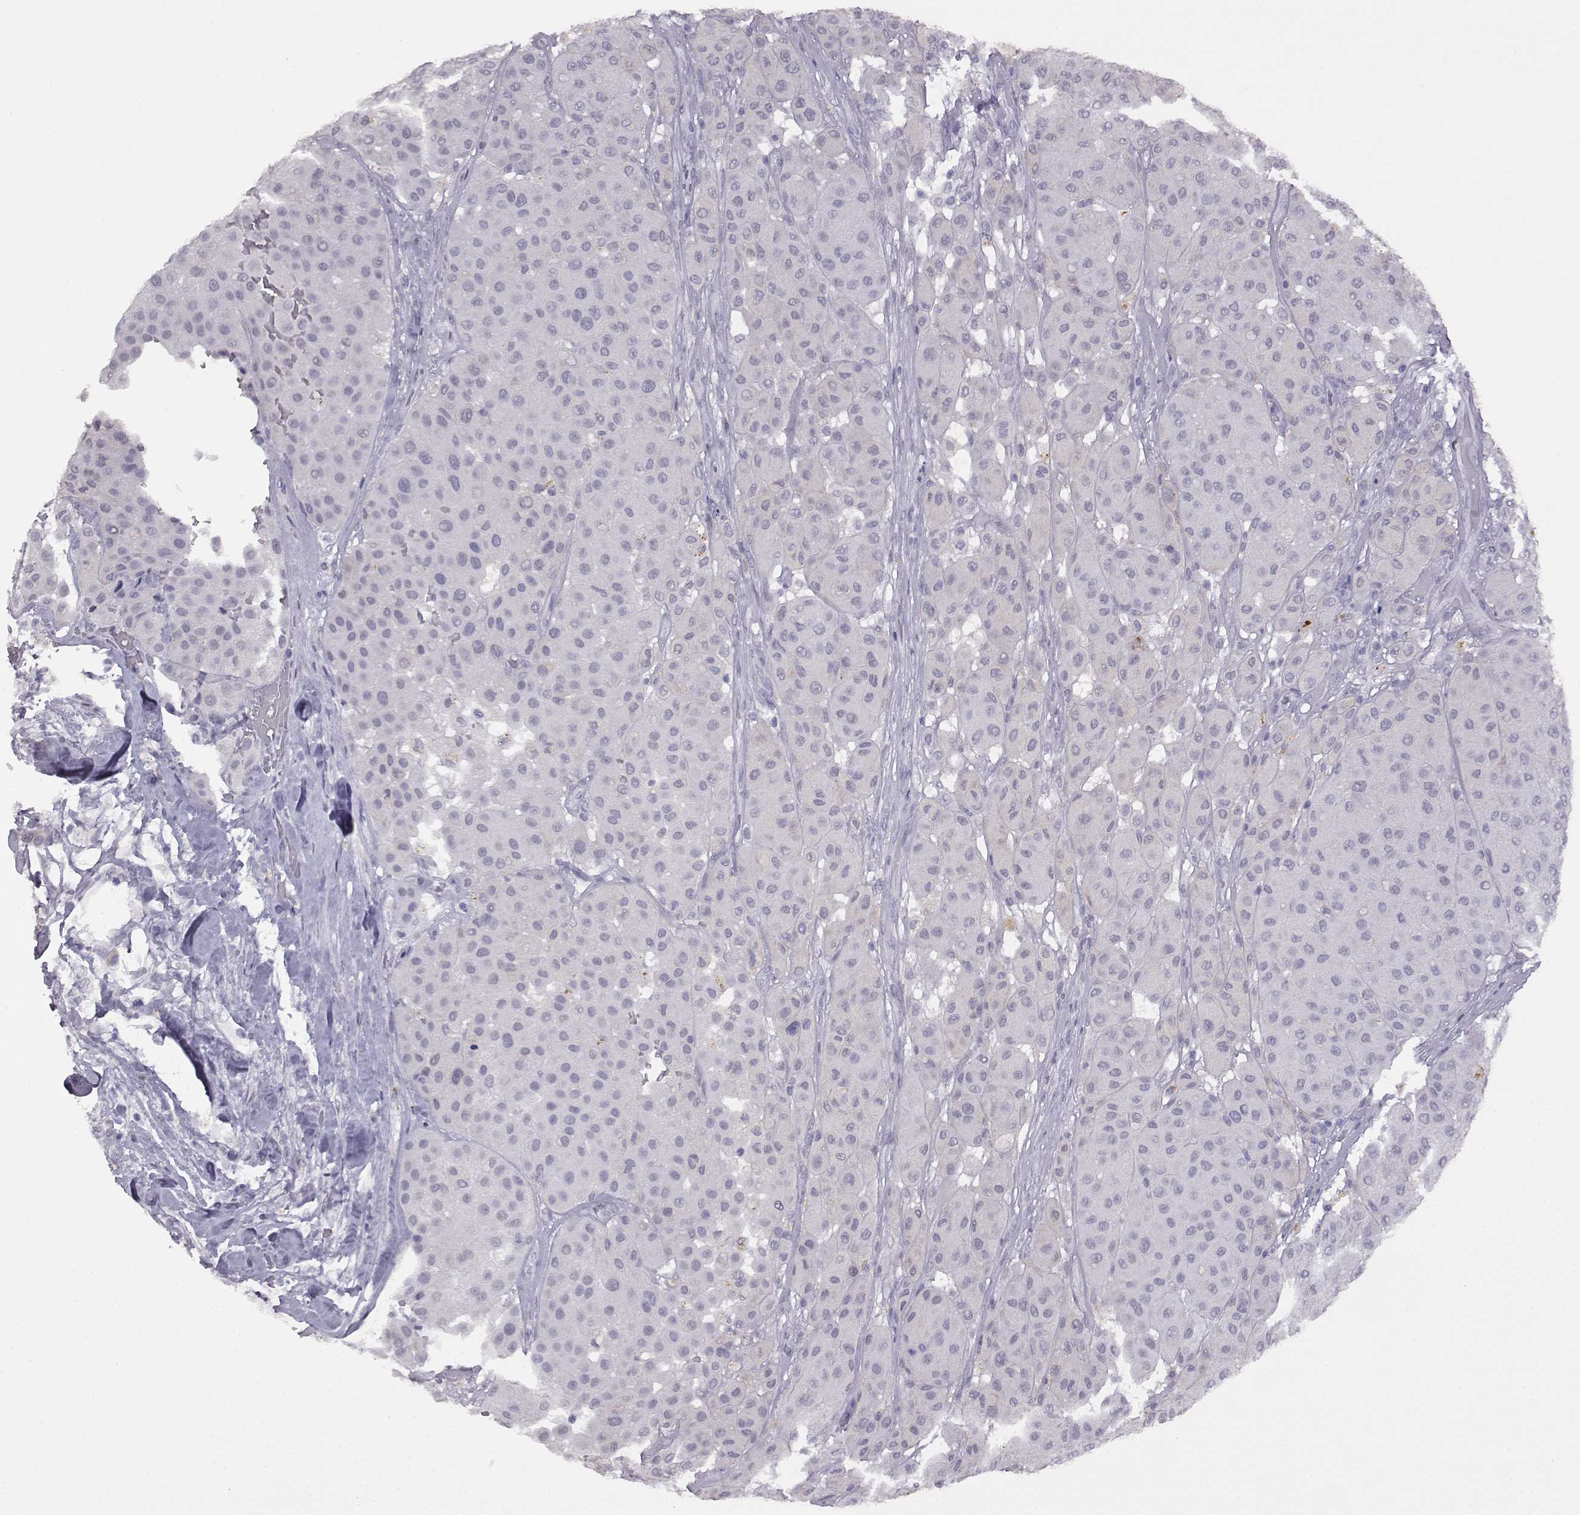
{"staining": {"intensity": "negative", "quantity": "none", "location": "none"}, "tissue": "melanoma", "cell_type": "Tumor cells", "image_type": "cancer", "snomed": [{"axis": "morphology", "description": "Malignant melanoma, Metastatic site"}, {"axis": "topography", "description": "Smooth muscle"}], "caption": "Tumor cells show no significant protein expression in malignant melanoma (metastatic site).", "gene": "VGF", "patient": {"sex": "male", "age": 41}}